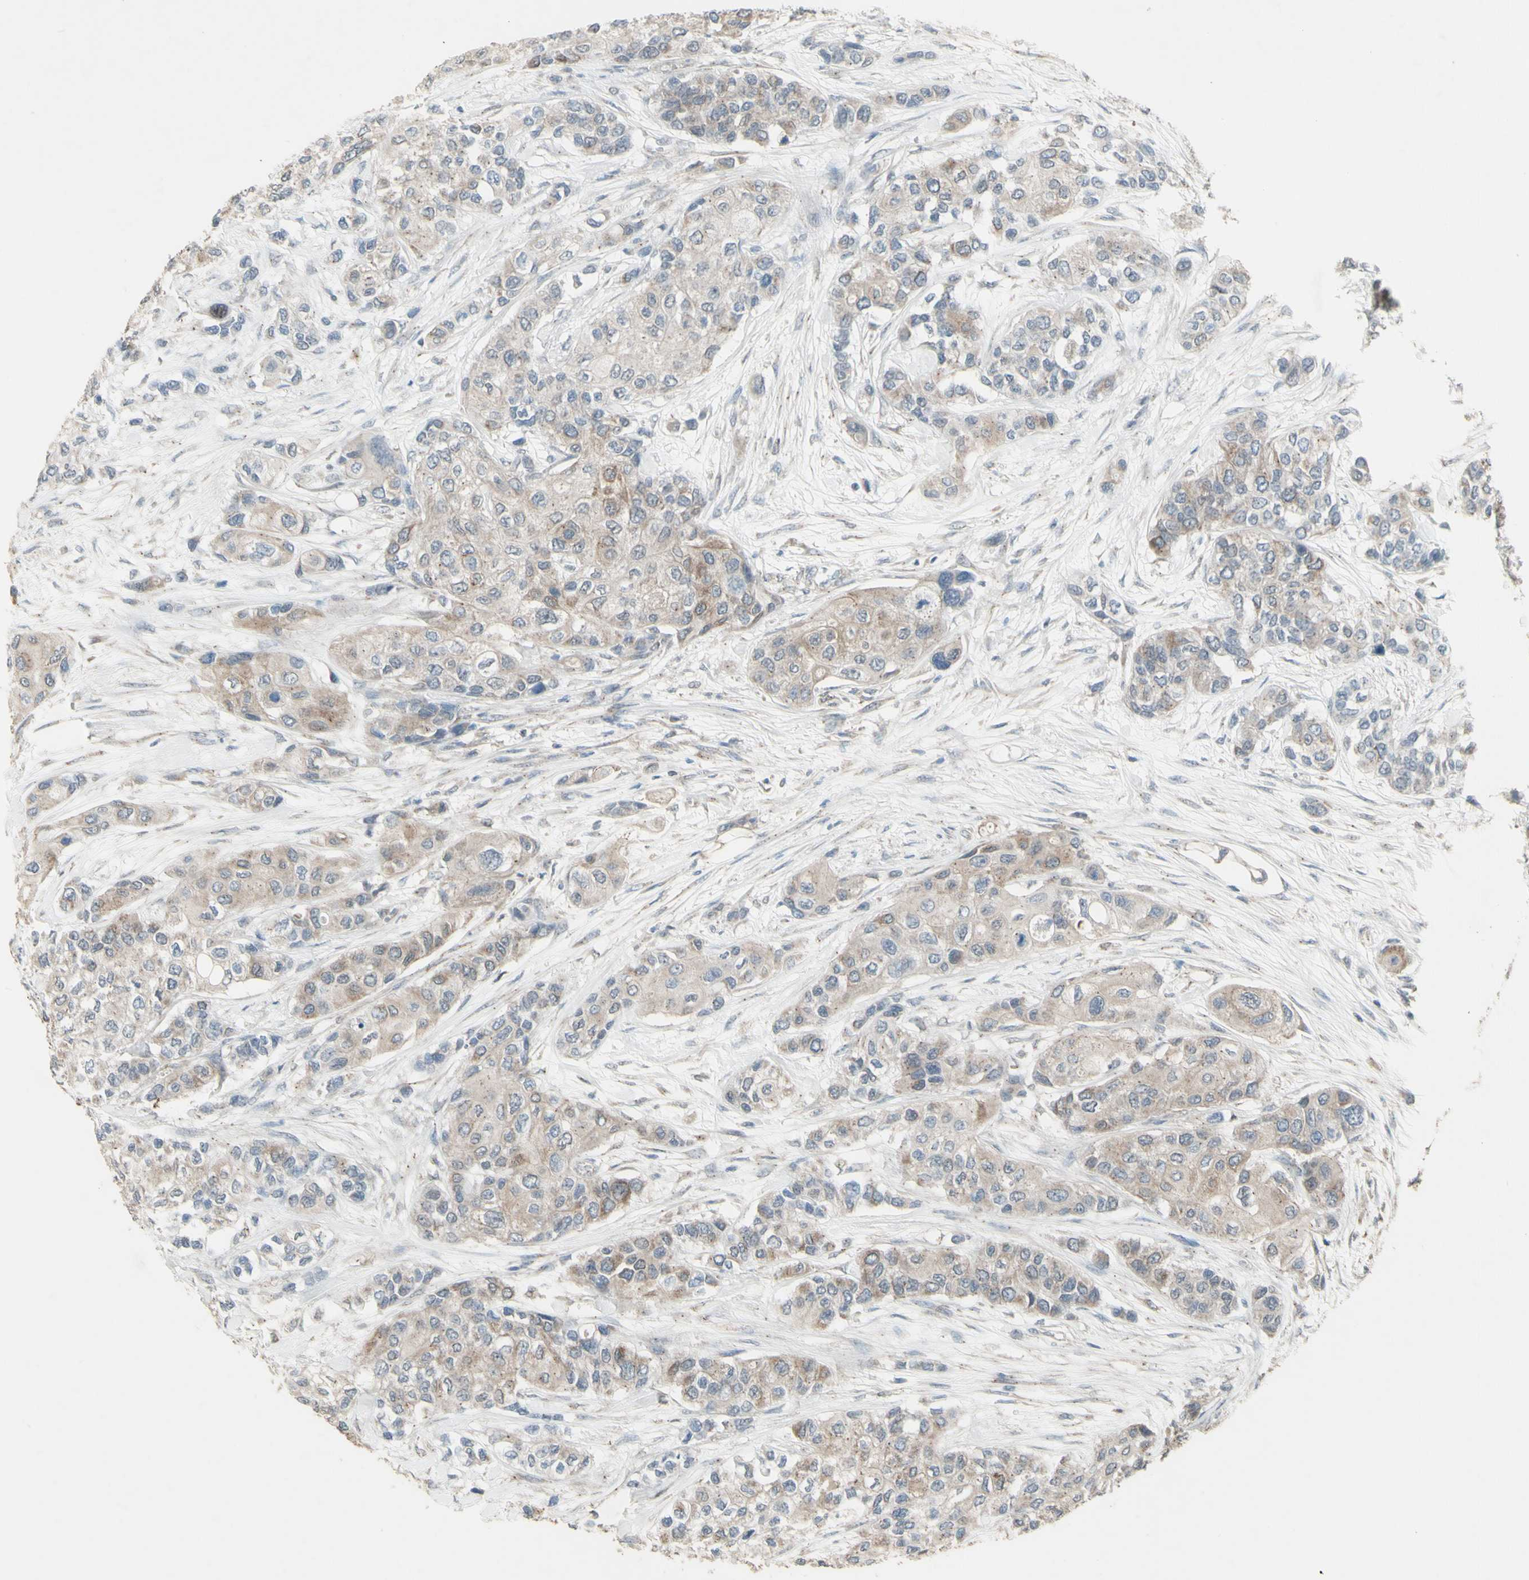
{"staining": {"intensity": "weak", "quantity": ">75%", "location": "cytoplasmic/membranous"}, "tissue": "urothelial cancer", "cell_type": "Tumor cells", "image_type": "cancer", "snomed": [{"axis": "morphology", "description": "Urothelial carcinoma, High grade"}, {"axis": "topography", "description": "Urinary bladder"}], "caption": "DAB (3,3'-diaminobenzidine) immunohistochemical staining of human high-grade urothelial carcinoma reveals weak cytoplasmic/membranous protein positivity in about >75% of tumor cells.", "gene": "FXYD3", "patient": {"sex": "female", "age": 56}}